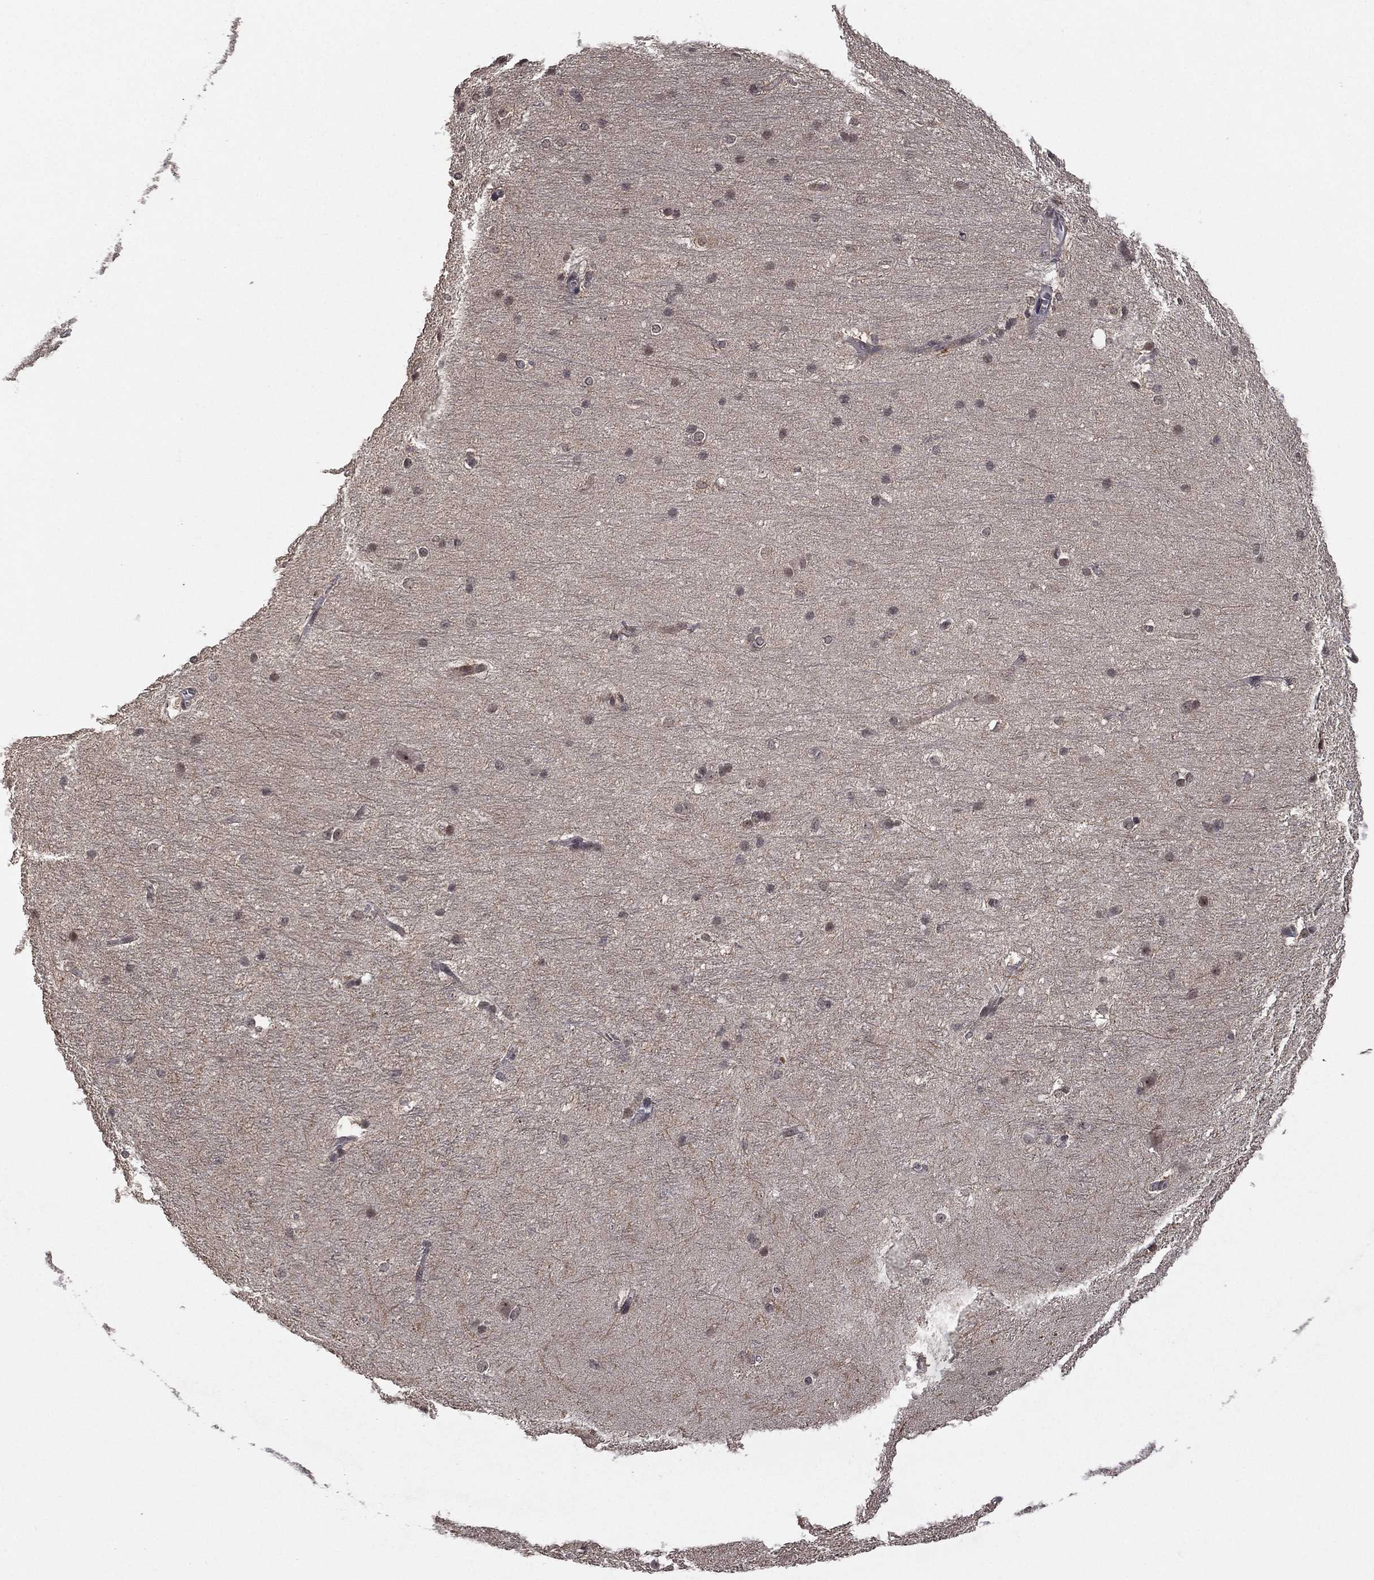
{"staining": {"intensity": "negative", "quantity": "none", "location": "none"}, "tissue": "hippocampus", "cell_type": "Glial cells", "image_type": "normal", "snomed": [{"axis": "morphology", "description": "Normal tissue, NOS"}, {"axis": "topography", "description": "Cerebral cortex"}, {"axis": "topography", "description": "Hippocampus"}], "caption": "This photomicrograph is of benign hippocampus stained with IHC to label a protein in brown with the nuclei are counter-stained blue. There is no staining in glial cells. (IHC, brightfield microscopy, high magnification).", "gene": "NELFCD", "patient": {"sex": "female", "age": 19}}